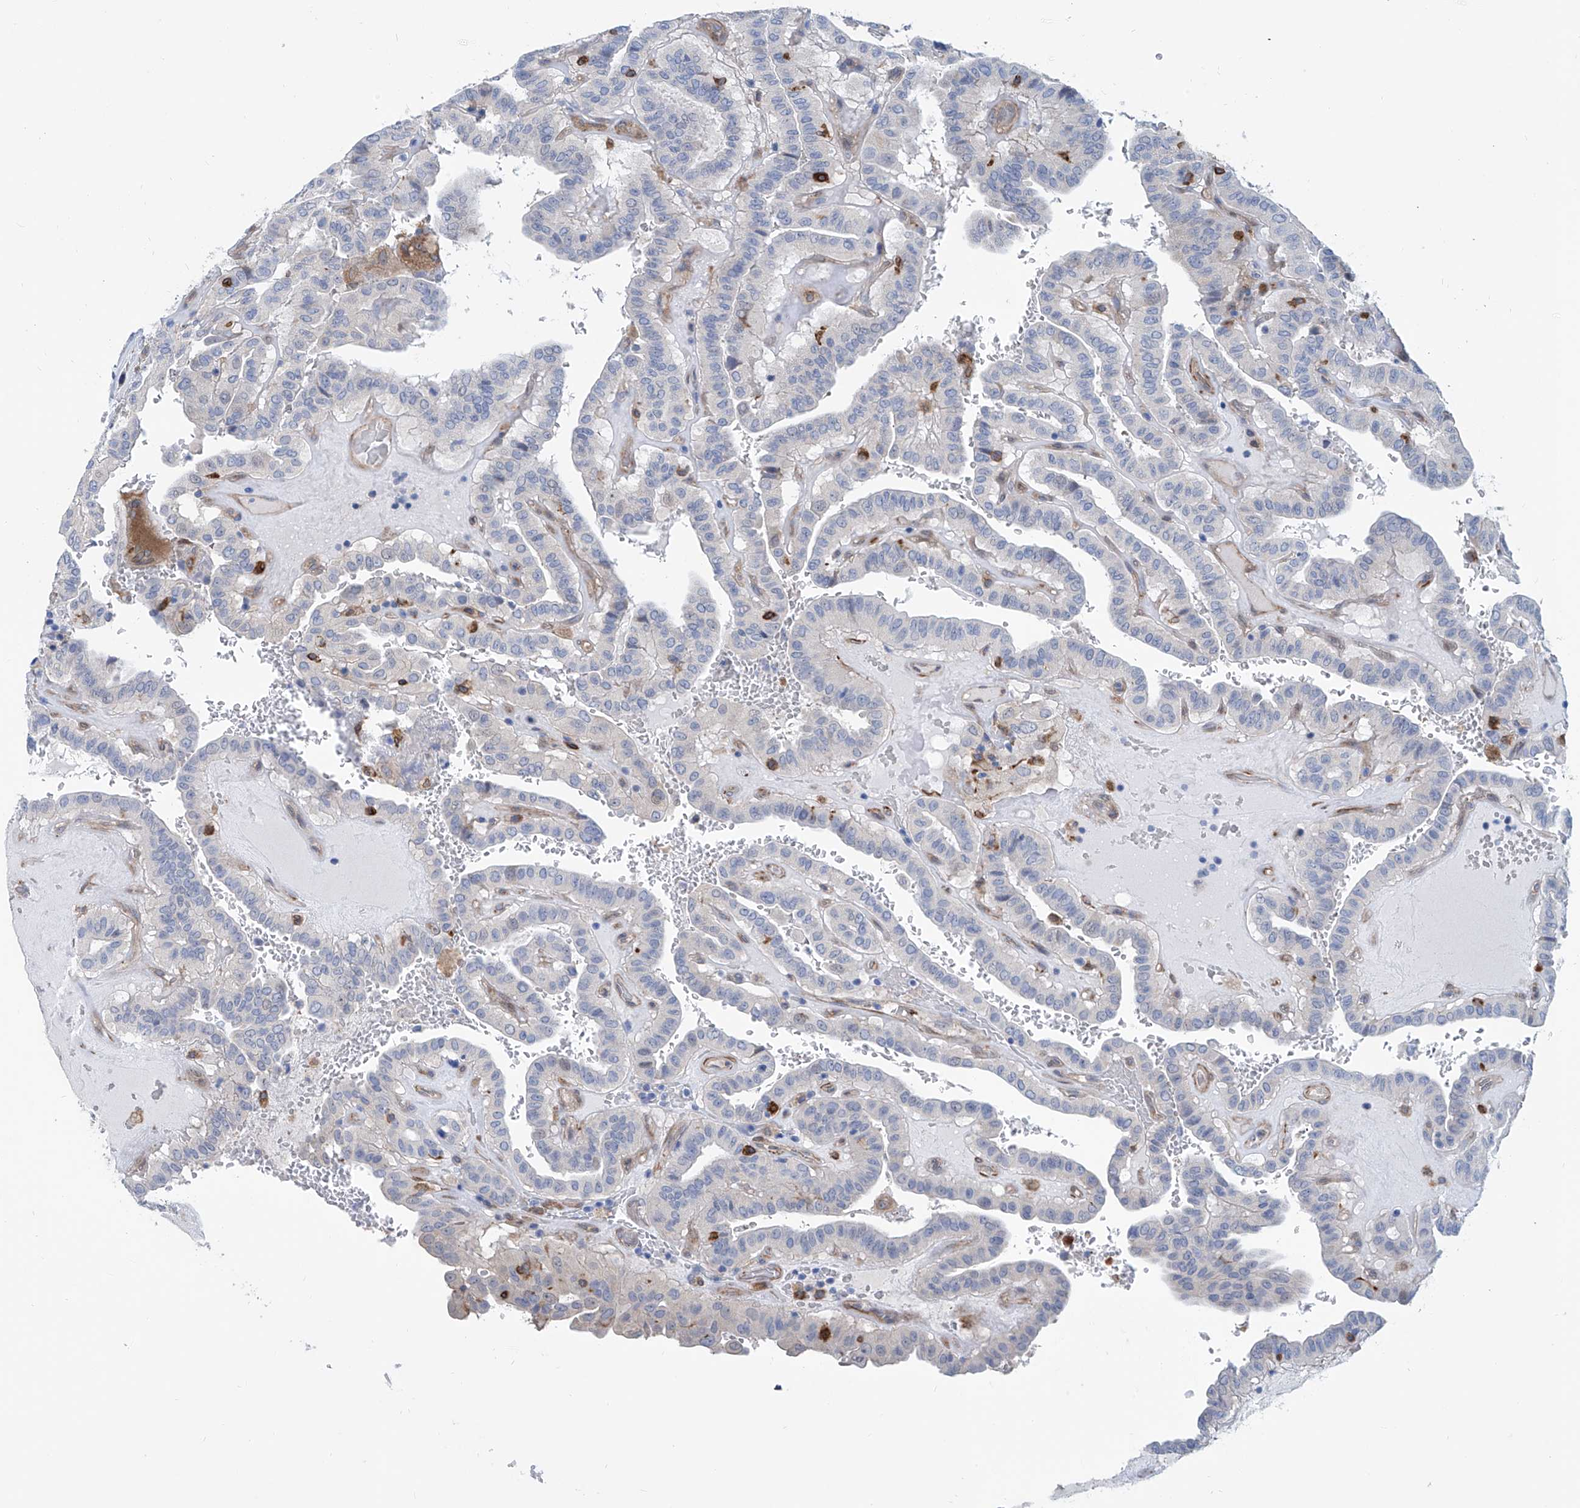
{"staining": {"intensity": "negative", "quantity": "none", "location": "none"}, "tissue": "thyroid cancer", "cell_type": "Tumor cells", "image_type": "cancer", "snomed": [{"axis": "morphology", "description": "Papillary adenocarcinoma, NOS"}, {"axis": "topography", "description": "Thyroid gland"}], "caption": "This is a image of immunohistochemistry (IHC) staining of thyroid cancer (papillary adenocarcinoma), which shows no staining in tumor cells.", "gene": "TNN", "patient": {"sex": "male", "age": 77}}